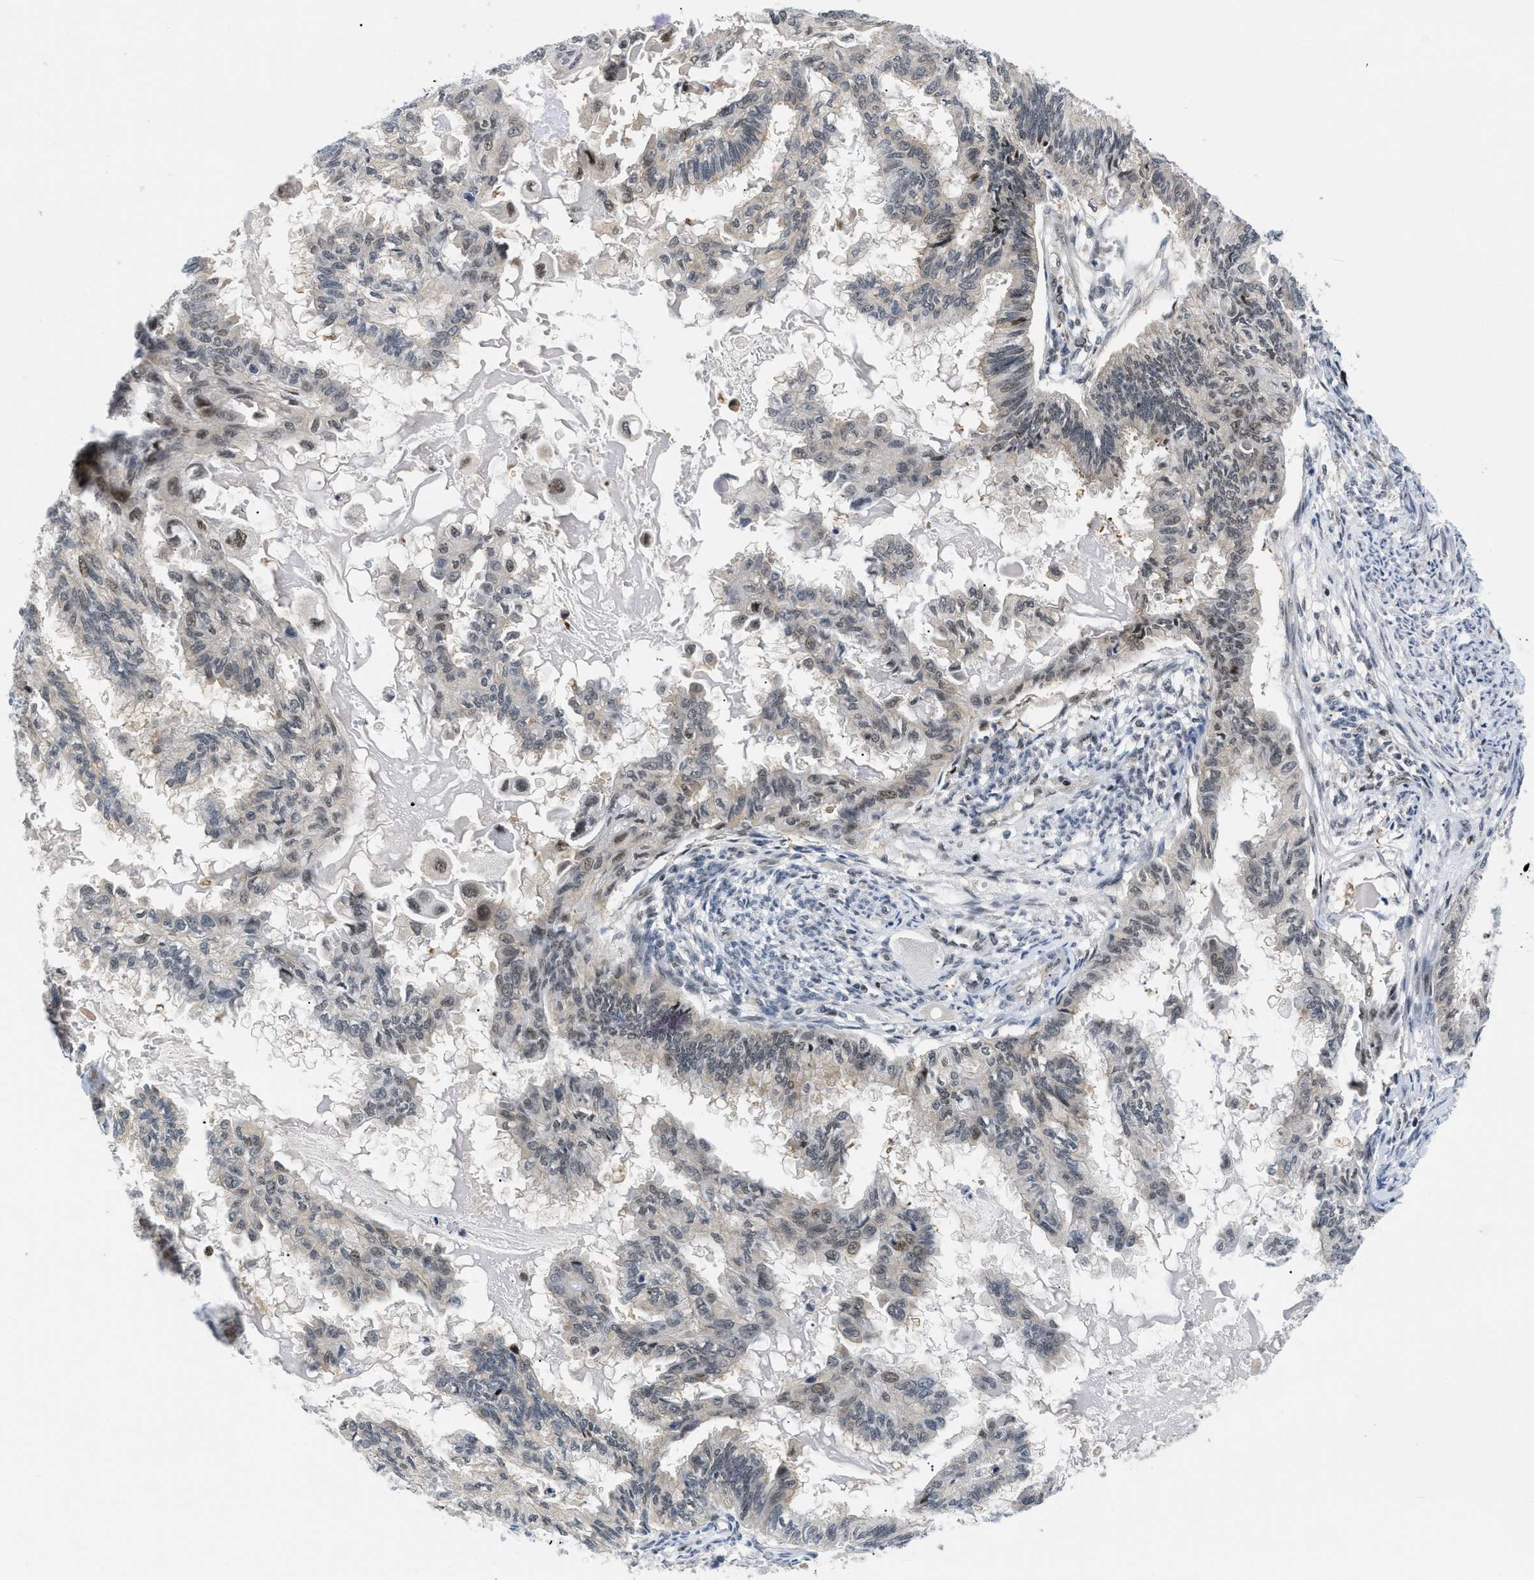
{"staining": {"intensity": "weak", "quantity": "<25%", "location": "nuclear"}, "tissue": "cervical cancer", "cell_type": "Tumor cells", "image_type": "cancer", "snomed": [{"axis": "morphology", "description": "Normal tissue, NOS"}, {"axis": "morphology", "description": "Adenocarcinoma, NOS"}, {"axis": "topography", "description": "Cervix"}, {"axis": "topography", "description": "Endometrium"}], "caption": "Micrograph shows no protein expression in tumor cells of cervical adenocarcinoma tissue.", "gene": "SLC29A2", "patient": {"sex": "female", "age": 86}}